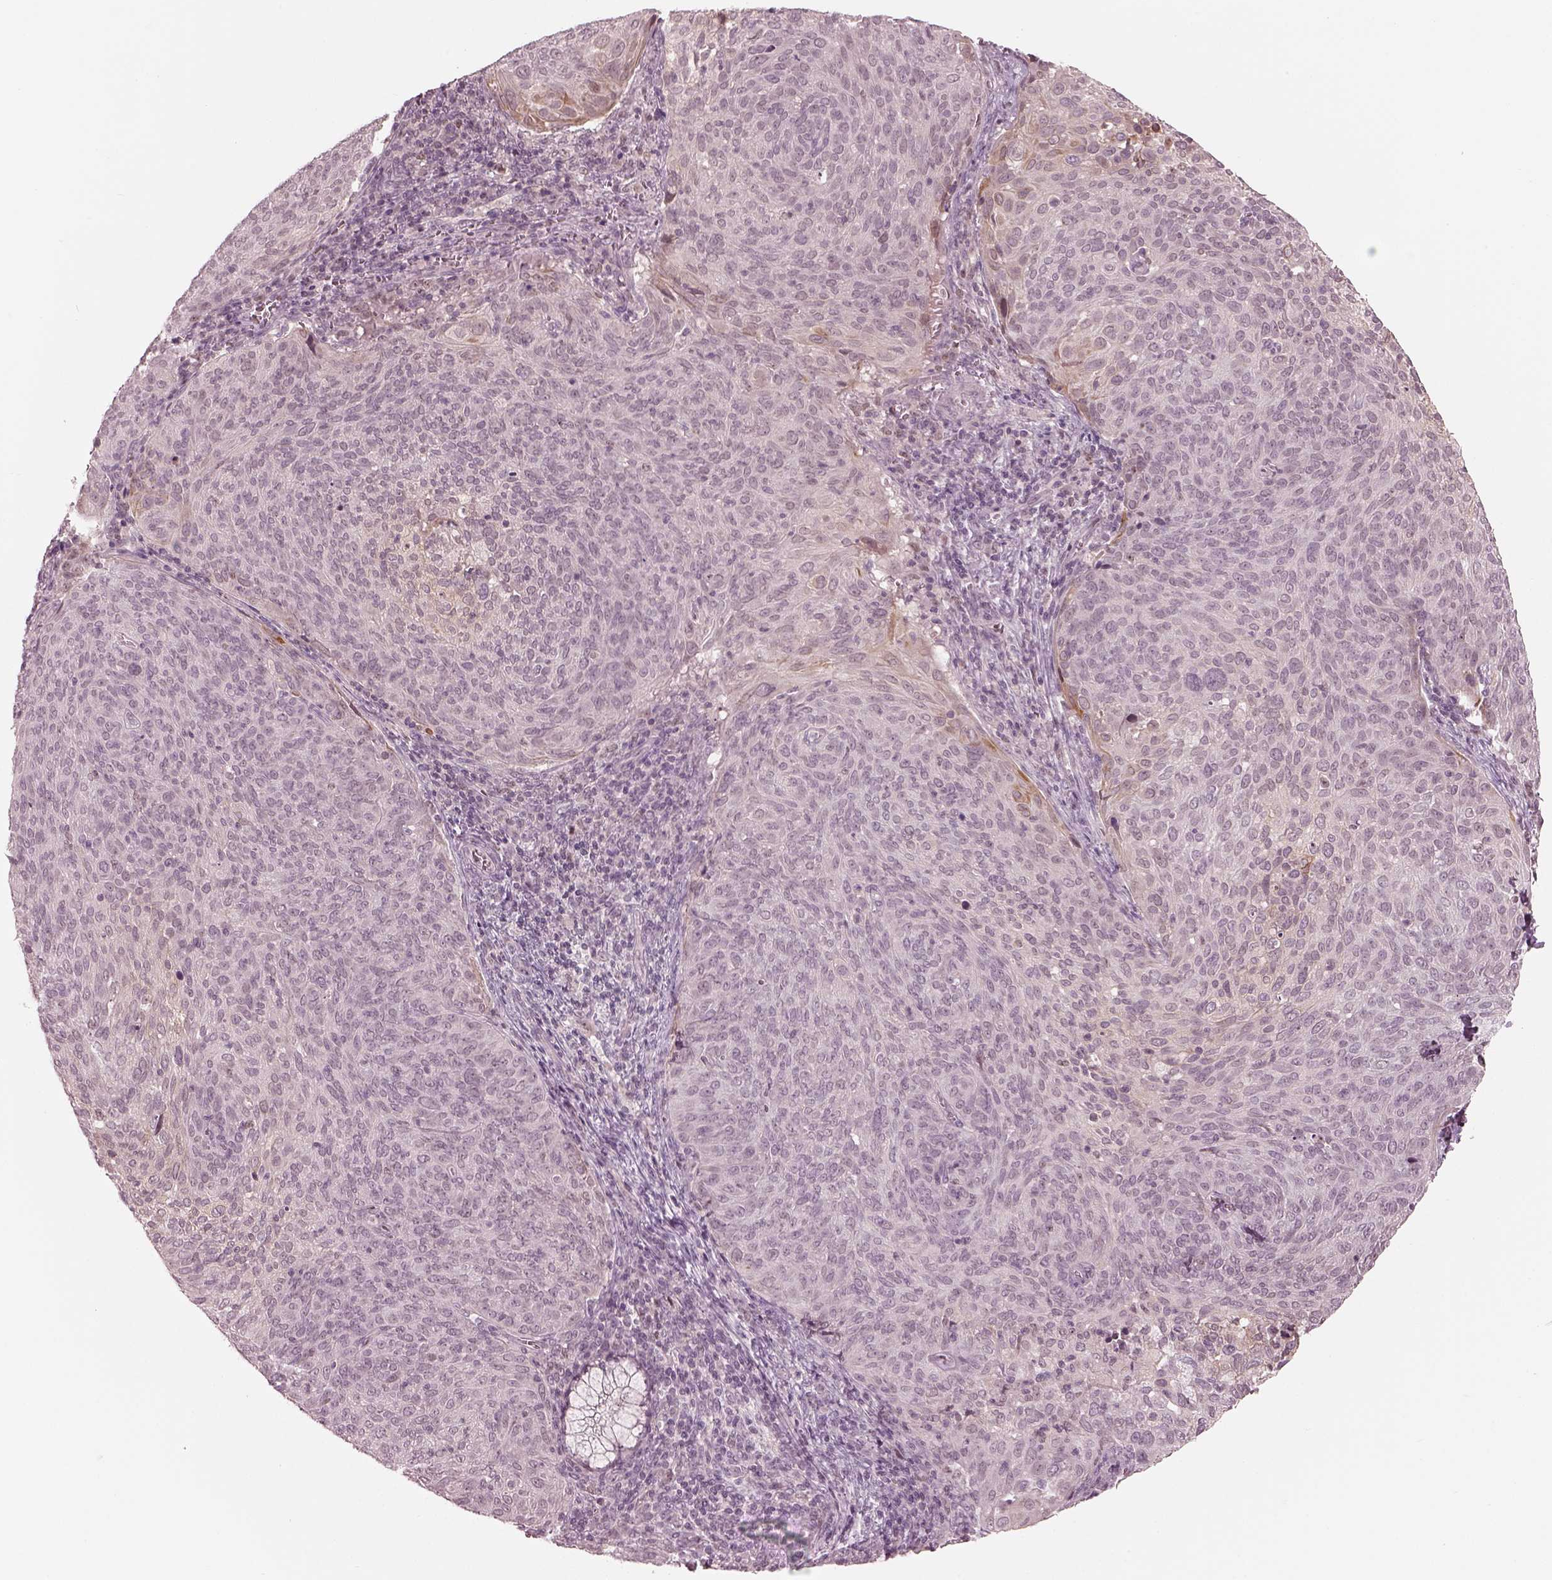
{"staining": {"intensity": "negative", "quantity": "none", "location": "none"}, "tissue": "cervical cancer", "cell_type": "Tumor cells", "image_type": "cancer", "snomed": [{"axis": "morphology", "description": "Squamous cell carcinoma, NOS"}, {"axis": "topography", "description": "Cervix"}], "caption": "This is a photomicrograph of immunohistochemistry (IHC) staining of squamous cell carcinoma (cervical), which shows no staining in tumor cells.", "gene": "IQCG", "patient": {"sex": "female", "age": 39}}